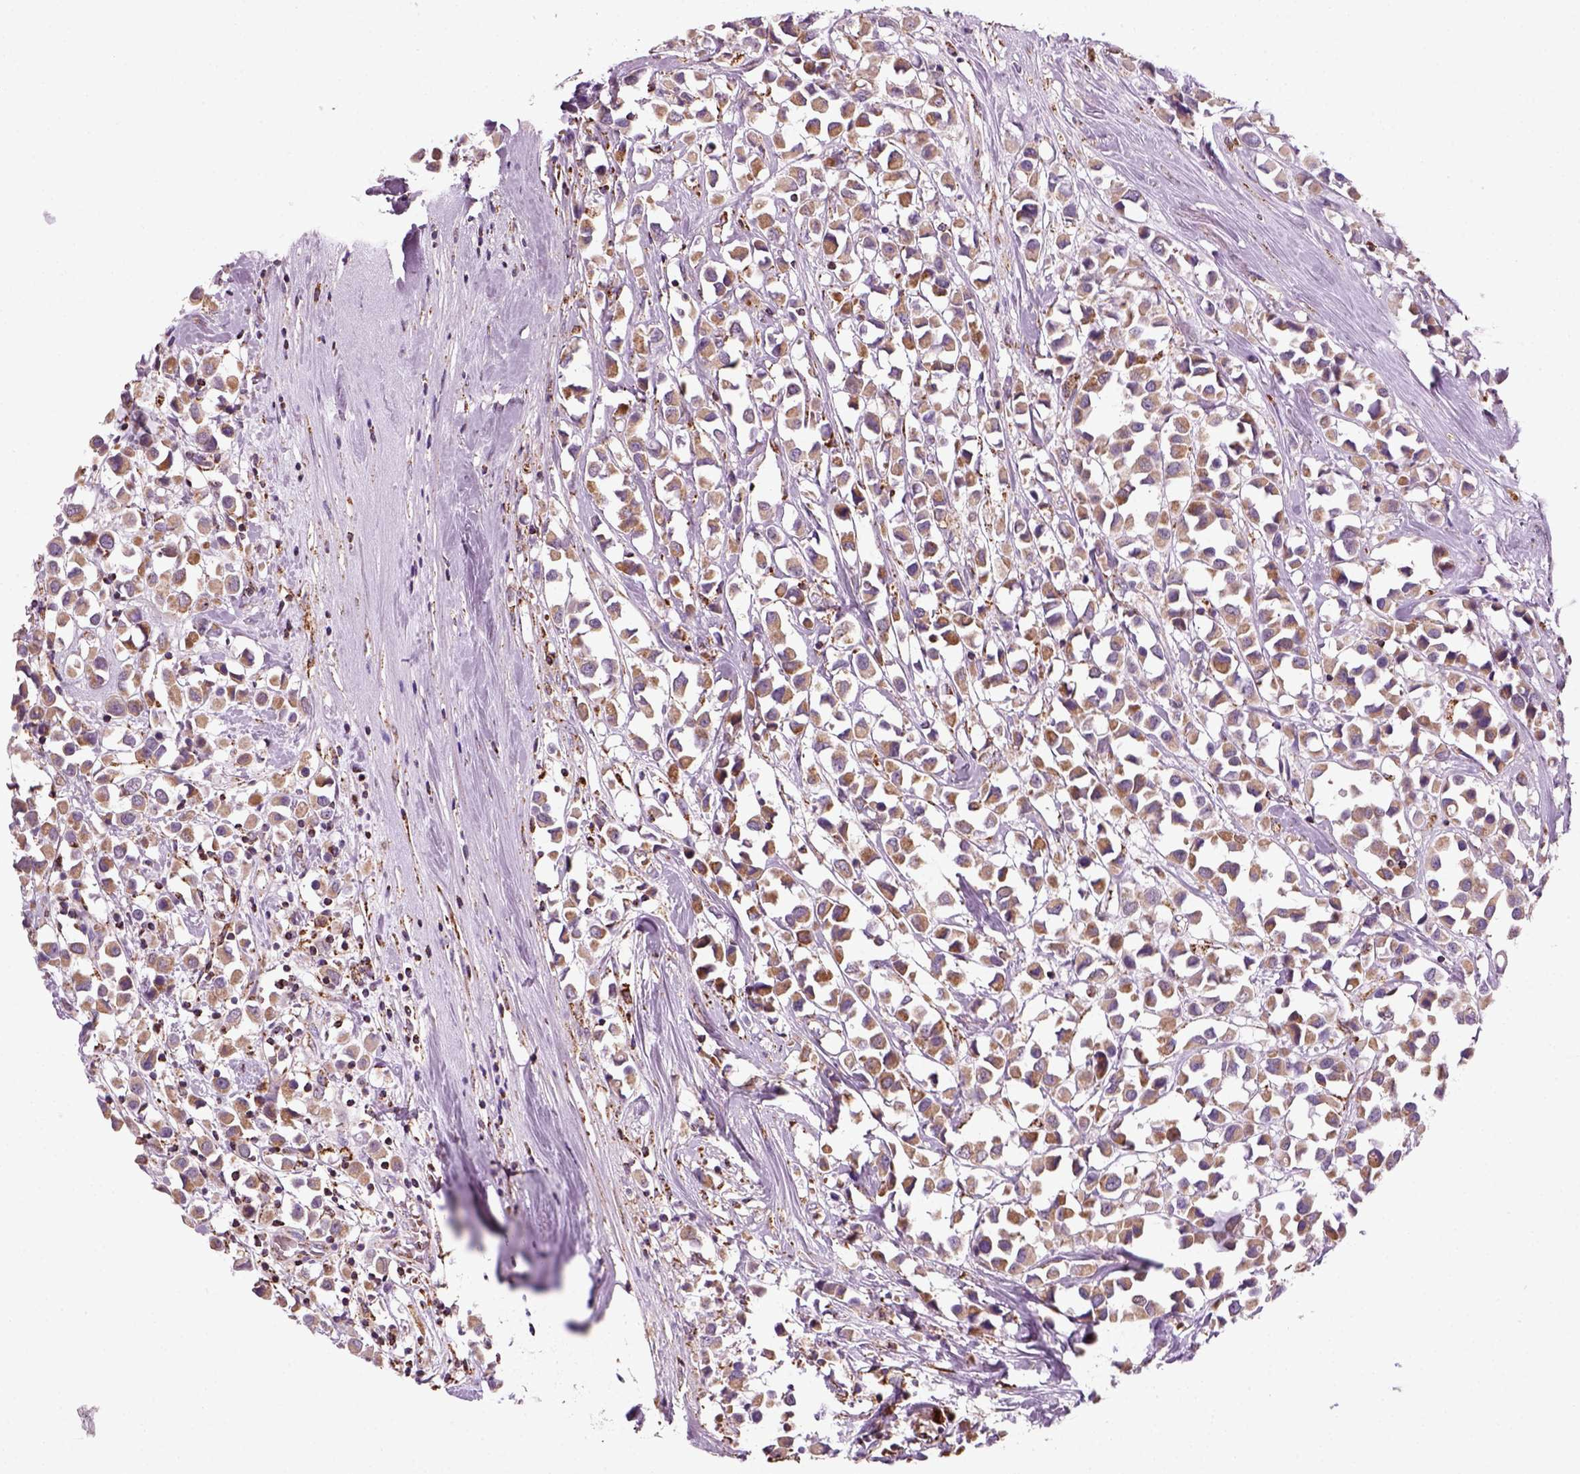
{"staining": {"intensity": "weak", "quantity": ">75%", "location": "cytoplasmic/membranous"}, "tissue": "breast cancer", "cell_type": "Tumor cells", "image_type": "cancer", "snomed": [{"axis": "morphology", "description": "Duct carcinoma"}, {"axis": "topography", "description": "Breast"}], "caption": "Immunohistochemistry (IHC) staining of infiltrating ductal carcinoma (breast), which demonstrates low levels of weak cytoplasmic/membranous staining in about >75% of tumor cells indicating weak cytoplasmic/membranous protein positivity. The staining was performed using DAB (brown) for protein detection and nuclei were counterstained in hematoxylin (blue).", "gene": "NUDT16L1", "patient": {"sex": "female", "age": 61}}